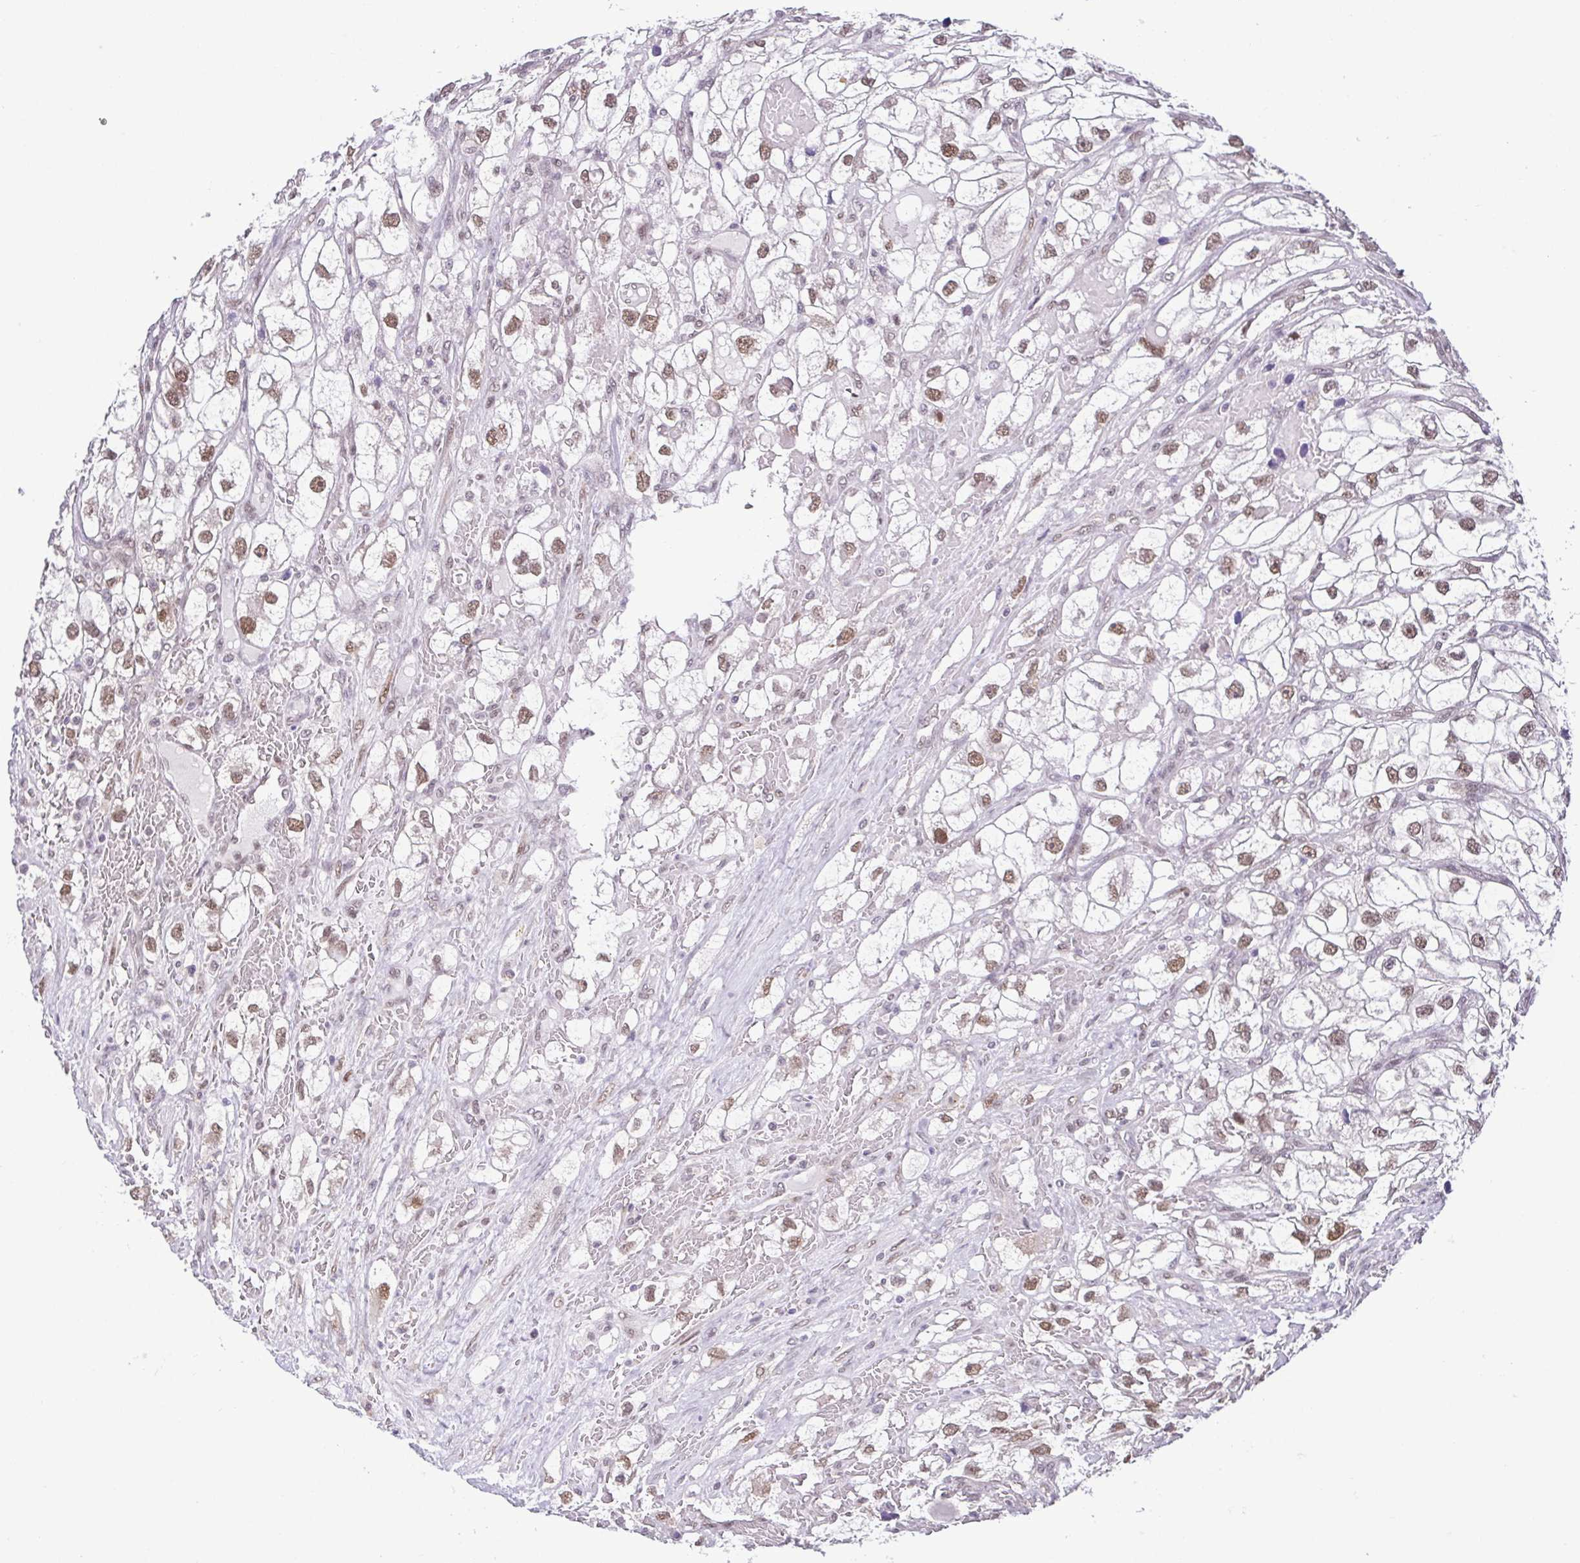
{"staining": {"intensity": "moderate", "quantity": ">75%", "location": "nuclear"}, "tissue": "renal cancer", "cell_type": "Tumor cells", "image_type": "cancer", "snomed": [{"axis": "morphology", "description": "Adenocarcinoma, NOS"}, {"axis": "topography", "description": "Kidney"}], "caption": "The histopathology image reveals immunohistochemical staining of renal cancer (adenocarcinoma). There is moderate nuclear positivity is appreciated in approximately >75% of tumor cells.", "gene": "RBM3", "patient": {"sex": "male", "age": 59}}